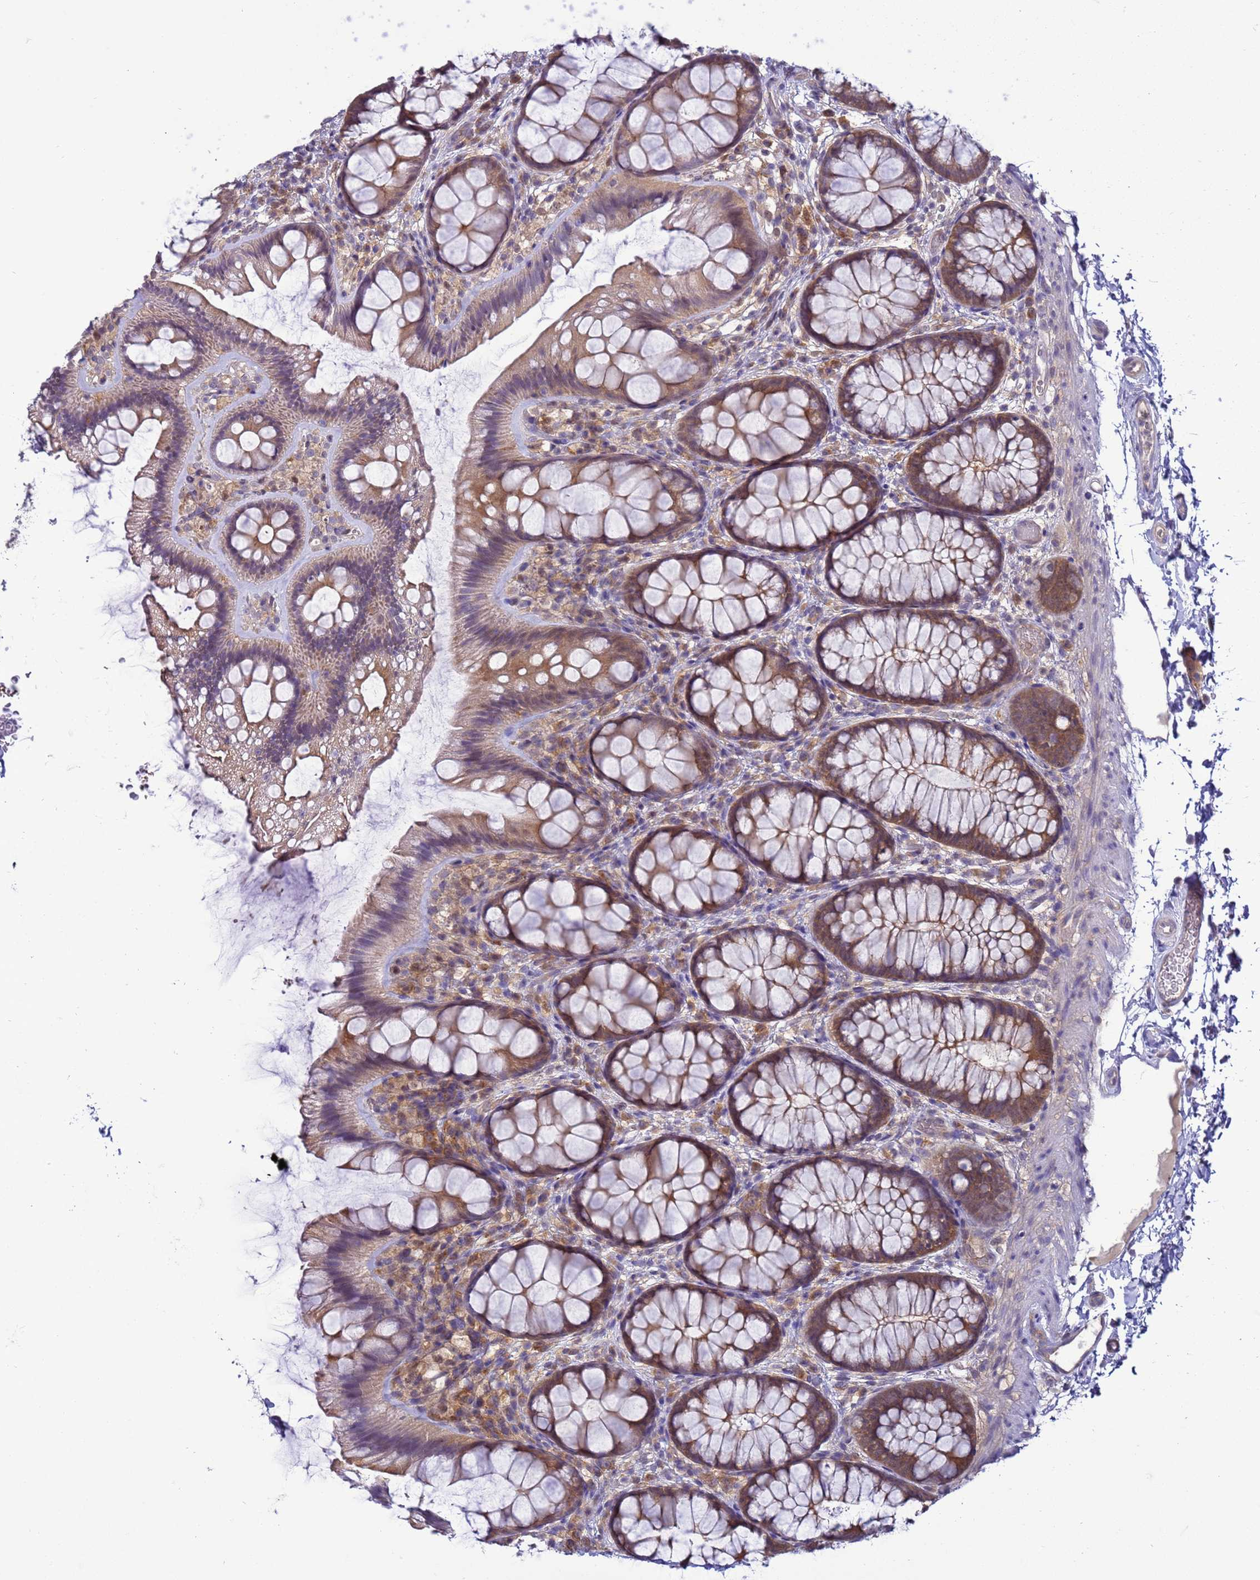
{"staining": {"intensity": "weak", "quantity": ">75%", "location": "cytoplasmic/membranous"}, "tissue": "colon", "cell_type": "Endothelial cells", "image_type": "normal", "snomed": [{"axis": "morphology", "description": "Normal tissue, NOS"}, {"axis": "topography", "description": "Colon"}], "caption": "This micrograph reveals unremarkable colon stained with IHC to label a protein in brown. The cytoplasmic/membranous of endothelial cells show weak positivity for the protein. Nuclei are counter-stained blue.", "gene": "DDI2", "patient": {"sex": "male", "age": 46}}